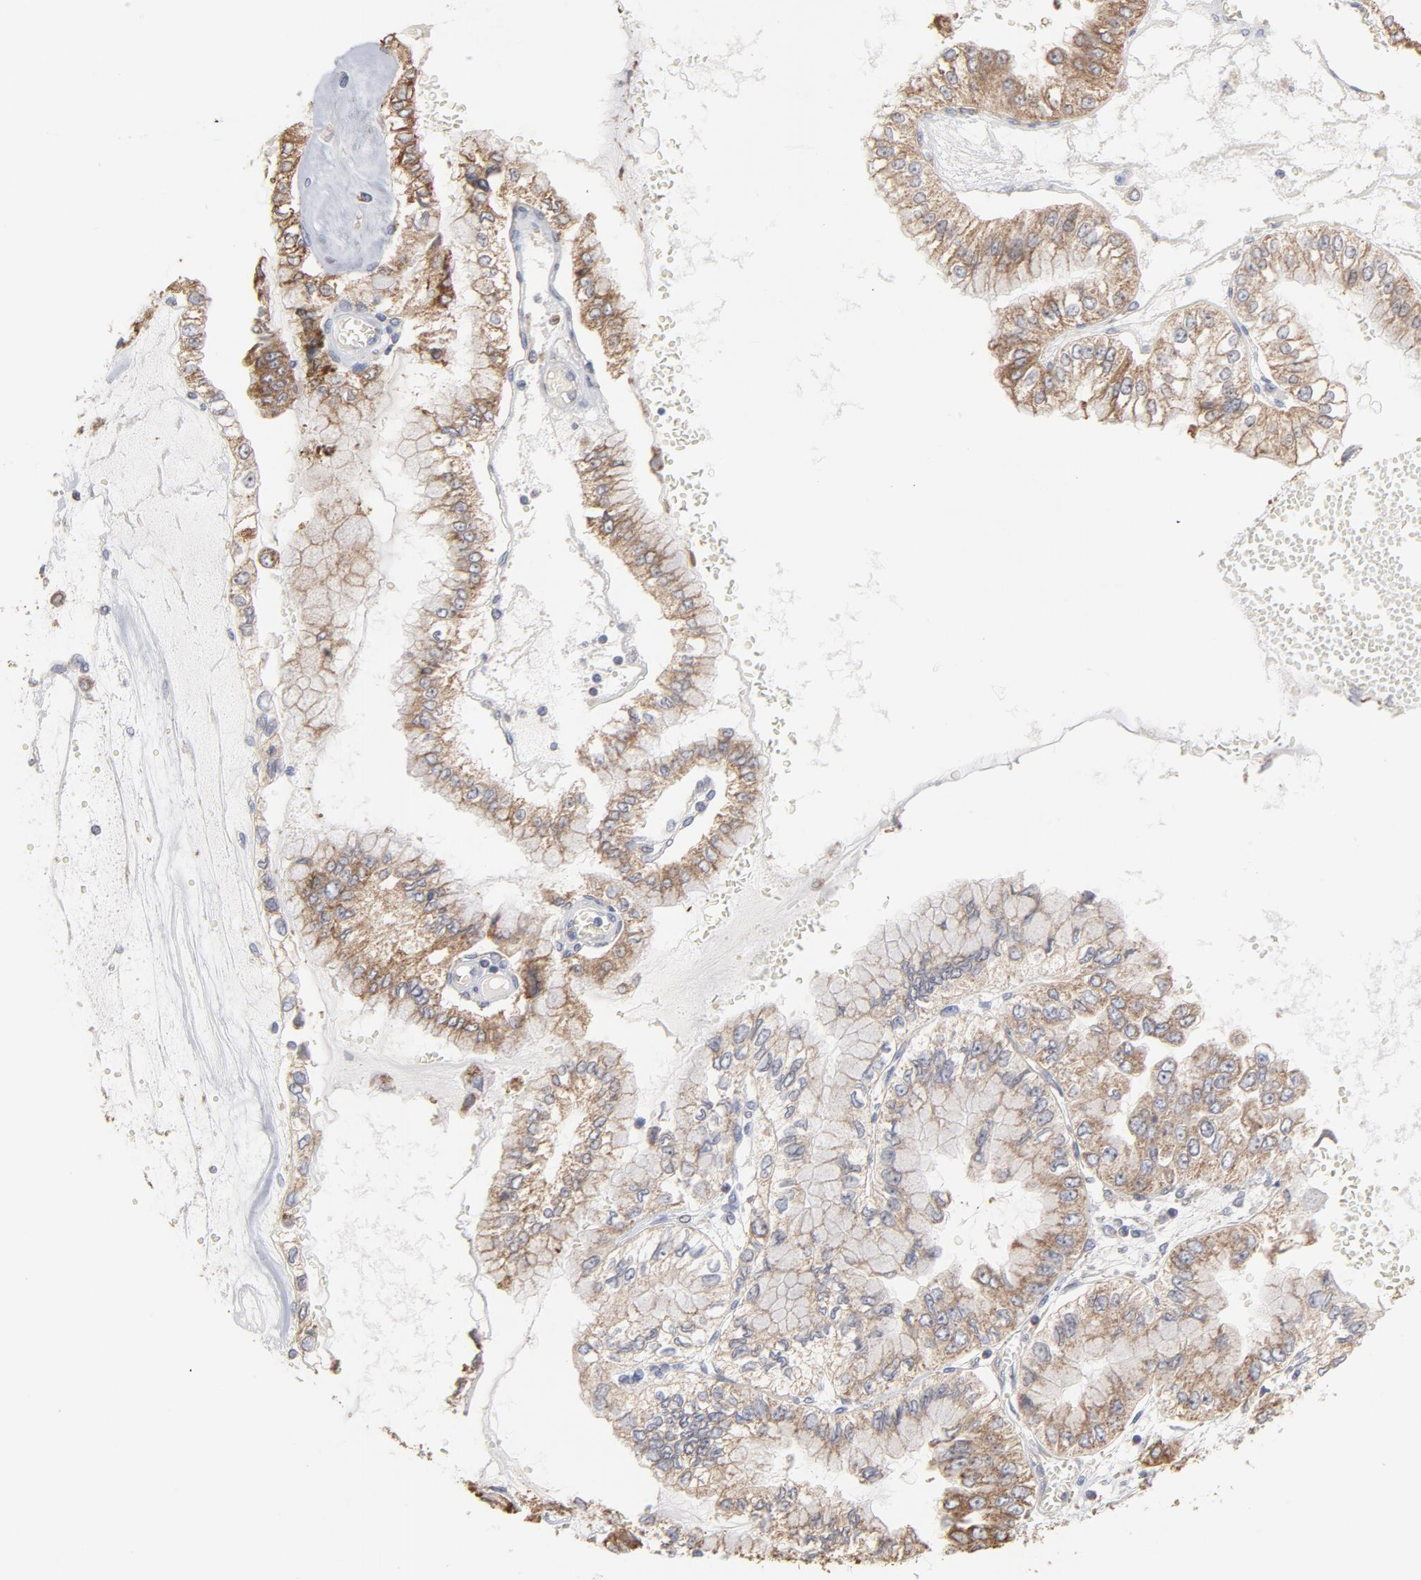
{"staining": {"intensity": "moderate", "quantity": ">75%", "location": "cytoplasmic/membranous"}, "tissue": "liver cancer", "cell_type": "Tumor cells", "image_type": "cancer", "snomed": [{"axis": "morphology", "description": "Cholangiocarcinoma"}, {"axis": "topography", "description": "Liver"}], "caption": "About >75% of tumor cells in human liver cancer (cholangiocarcinoma) show moderate cytoplasmic/membranous protein staining as visualized by brown immunohistochemical staining.", "gene": "PPFIBP2", "patient": {"sex": "female", "age": 79}}